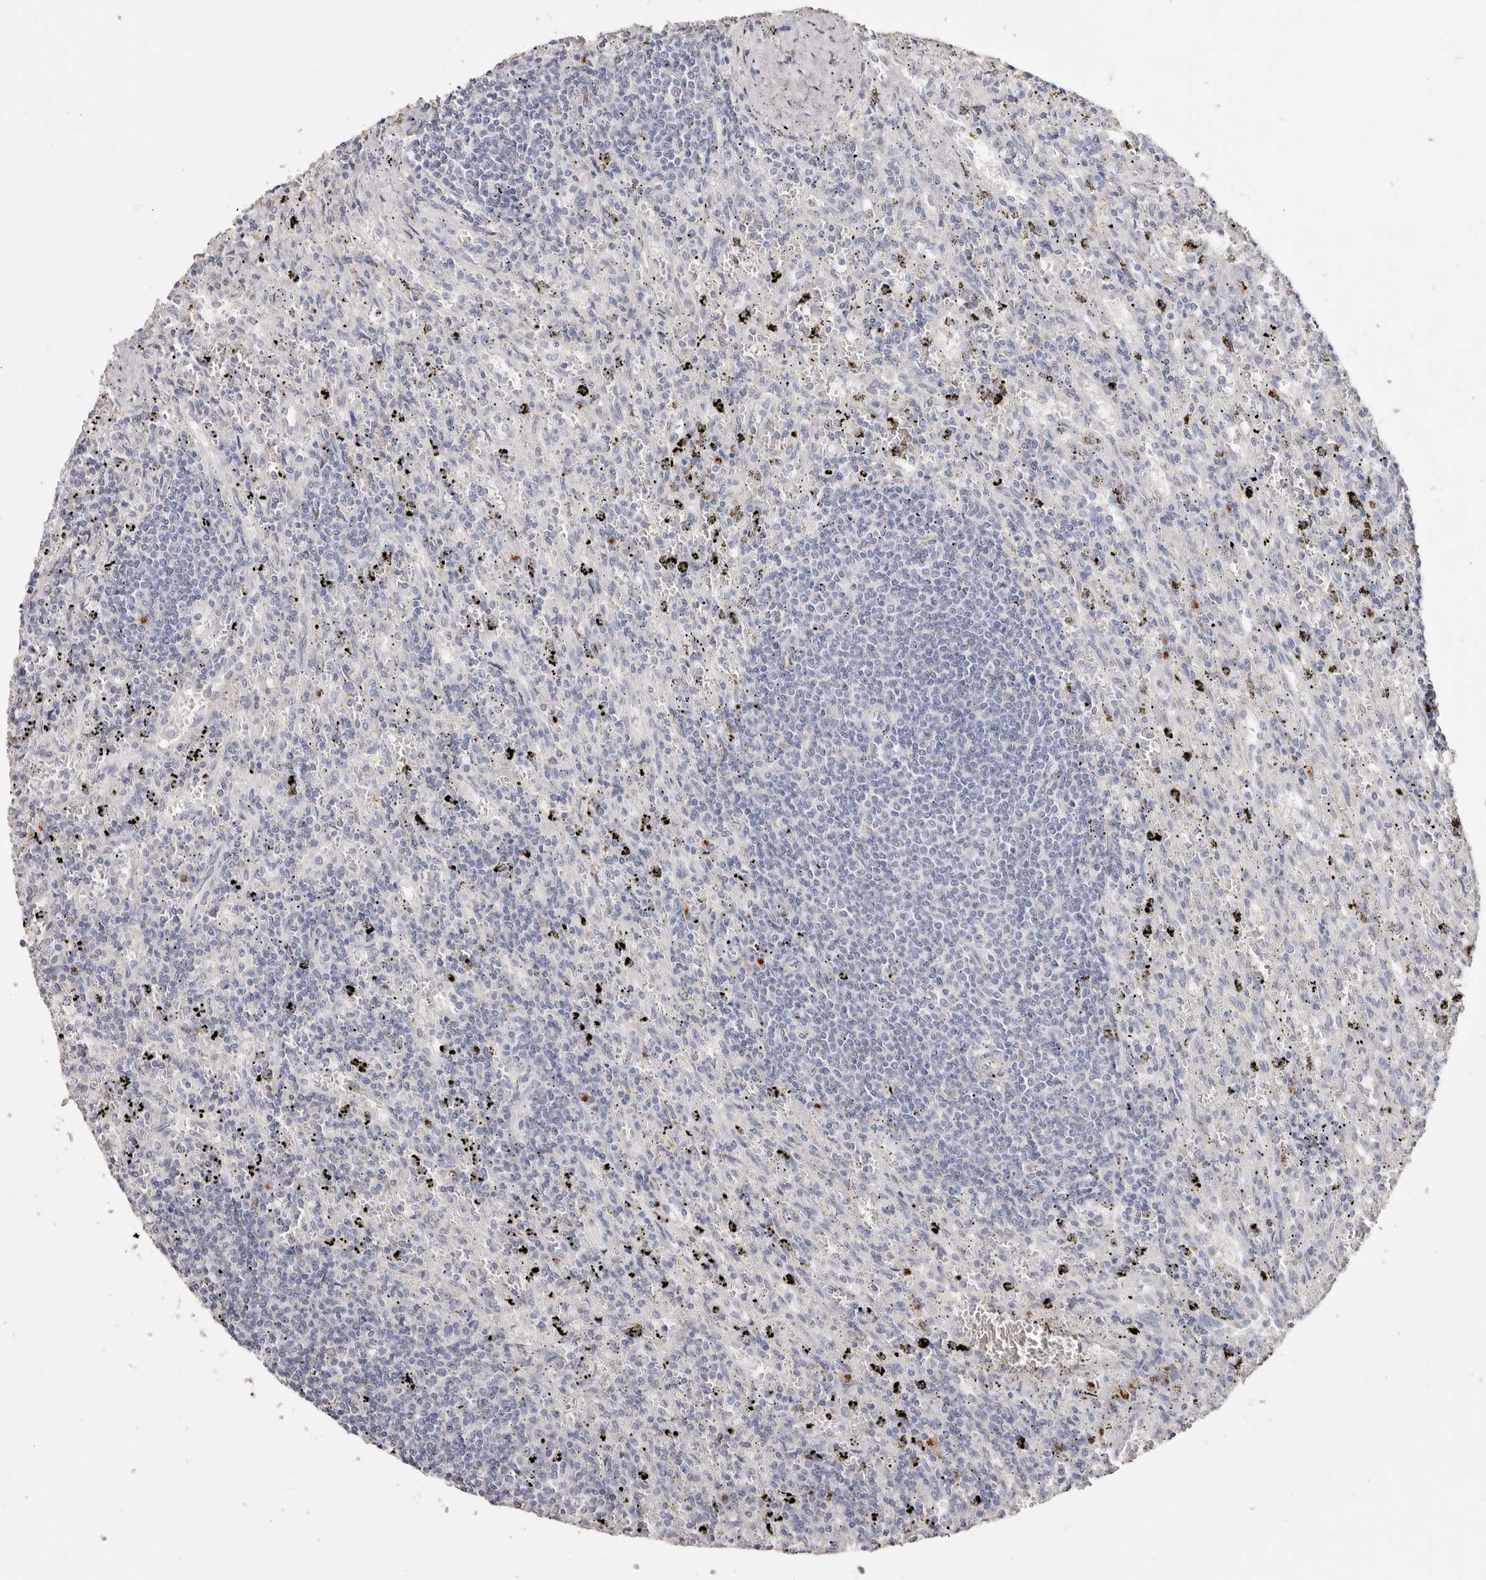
{"staining": {"intensity": "negative", "quantity": "none", "location": "none"}, "tissue": "lymphoma", "cell_type": "Tumor cells", "image_type": "cancer", "snomed": [{"axis": "morphology", "description": "Malignant lymphoma, non-Hodgkin's type, Low grade"}, {"axis": "topography", "description": "Spleen"}], "caption": "A histopathology image of human low-grade malignant lymphoma, non-Hodgkin's type is negative for staining in tumor cells.", "gene": "LGALS7B", "patient": {"sex": "male", "age": 76}}